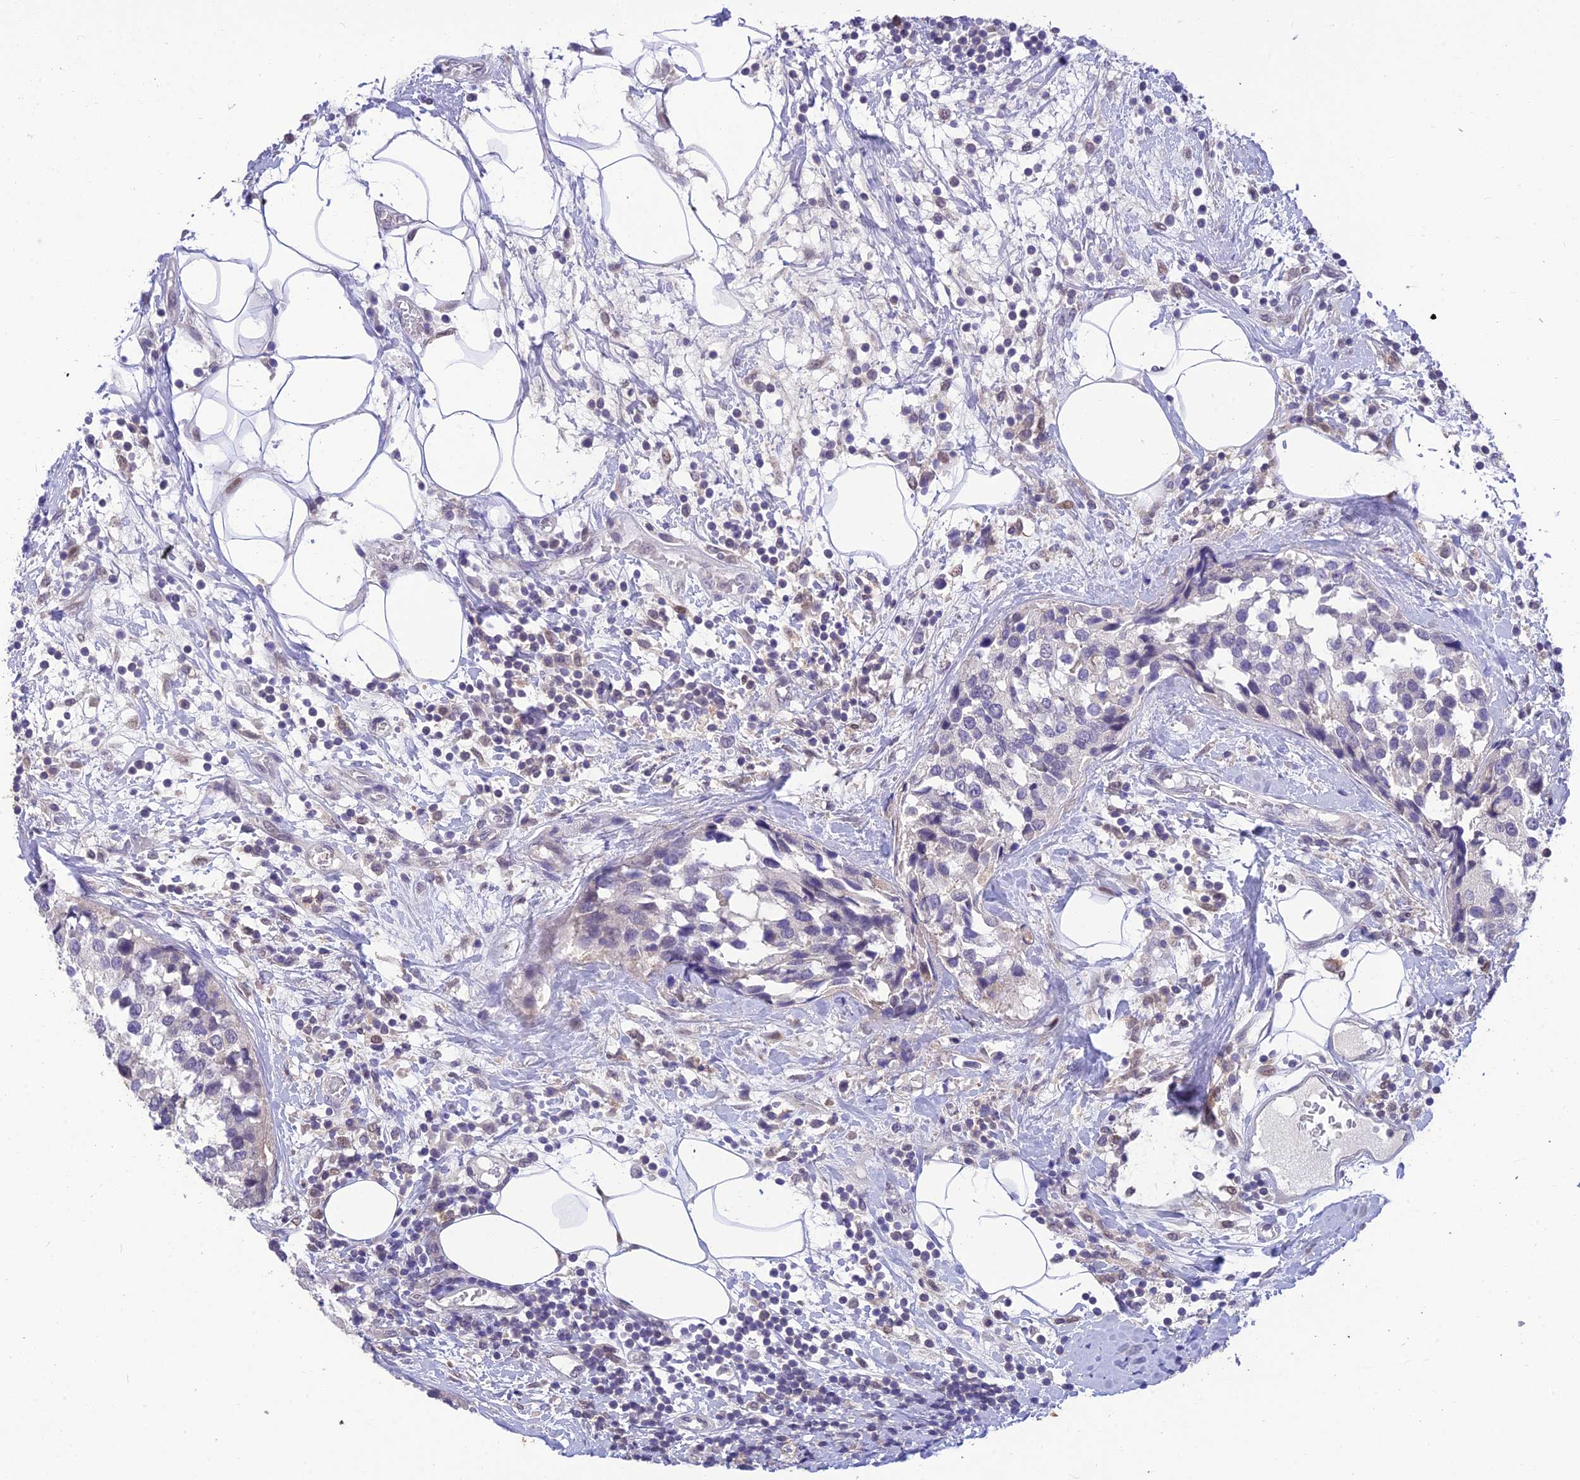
{"staining": {"intensity": "negative", "quantity": "none", "location": "none"}, "tissue": "breast cancer", "cell_type": "Tumor cells", "image_type": "cancer", "snomed": [{"axis": "morphology", "description": "Lobular carcinoma"}, {"axis": "topography", "description": "Breast"}], "caption": "This is an immunohistochemistry (IHC) image of human breast lobular carcinoma. There is no positivity in tumor cells.", "gene": "BMT2", "patient": {"sex": "female", "age": 59}}